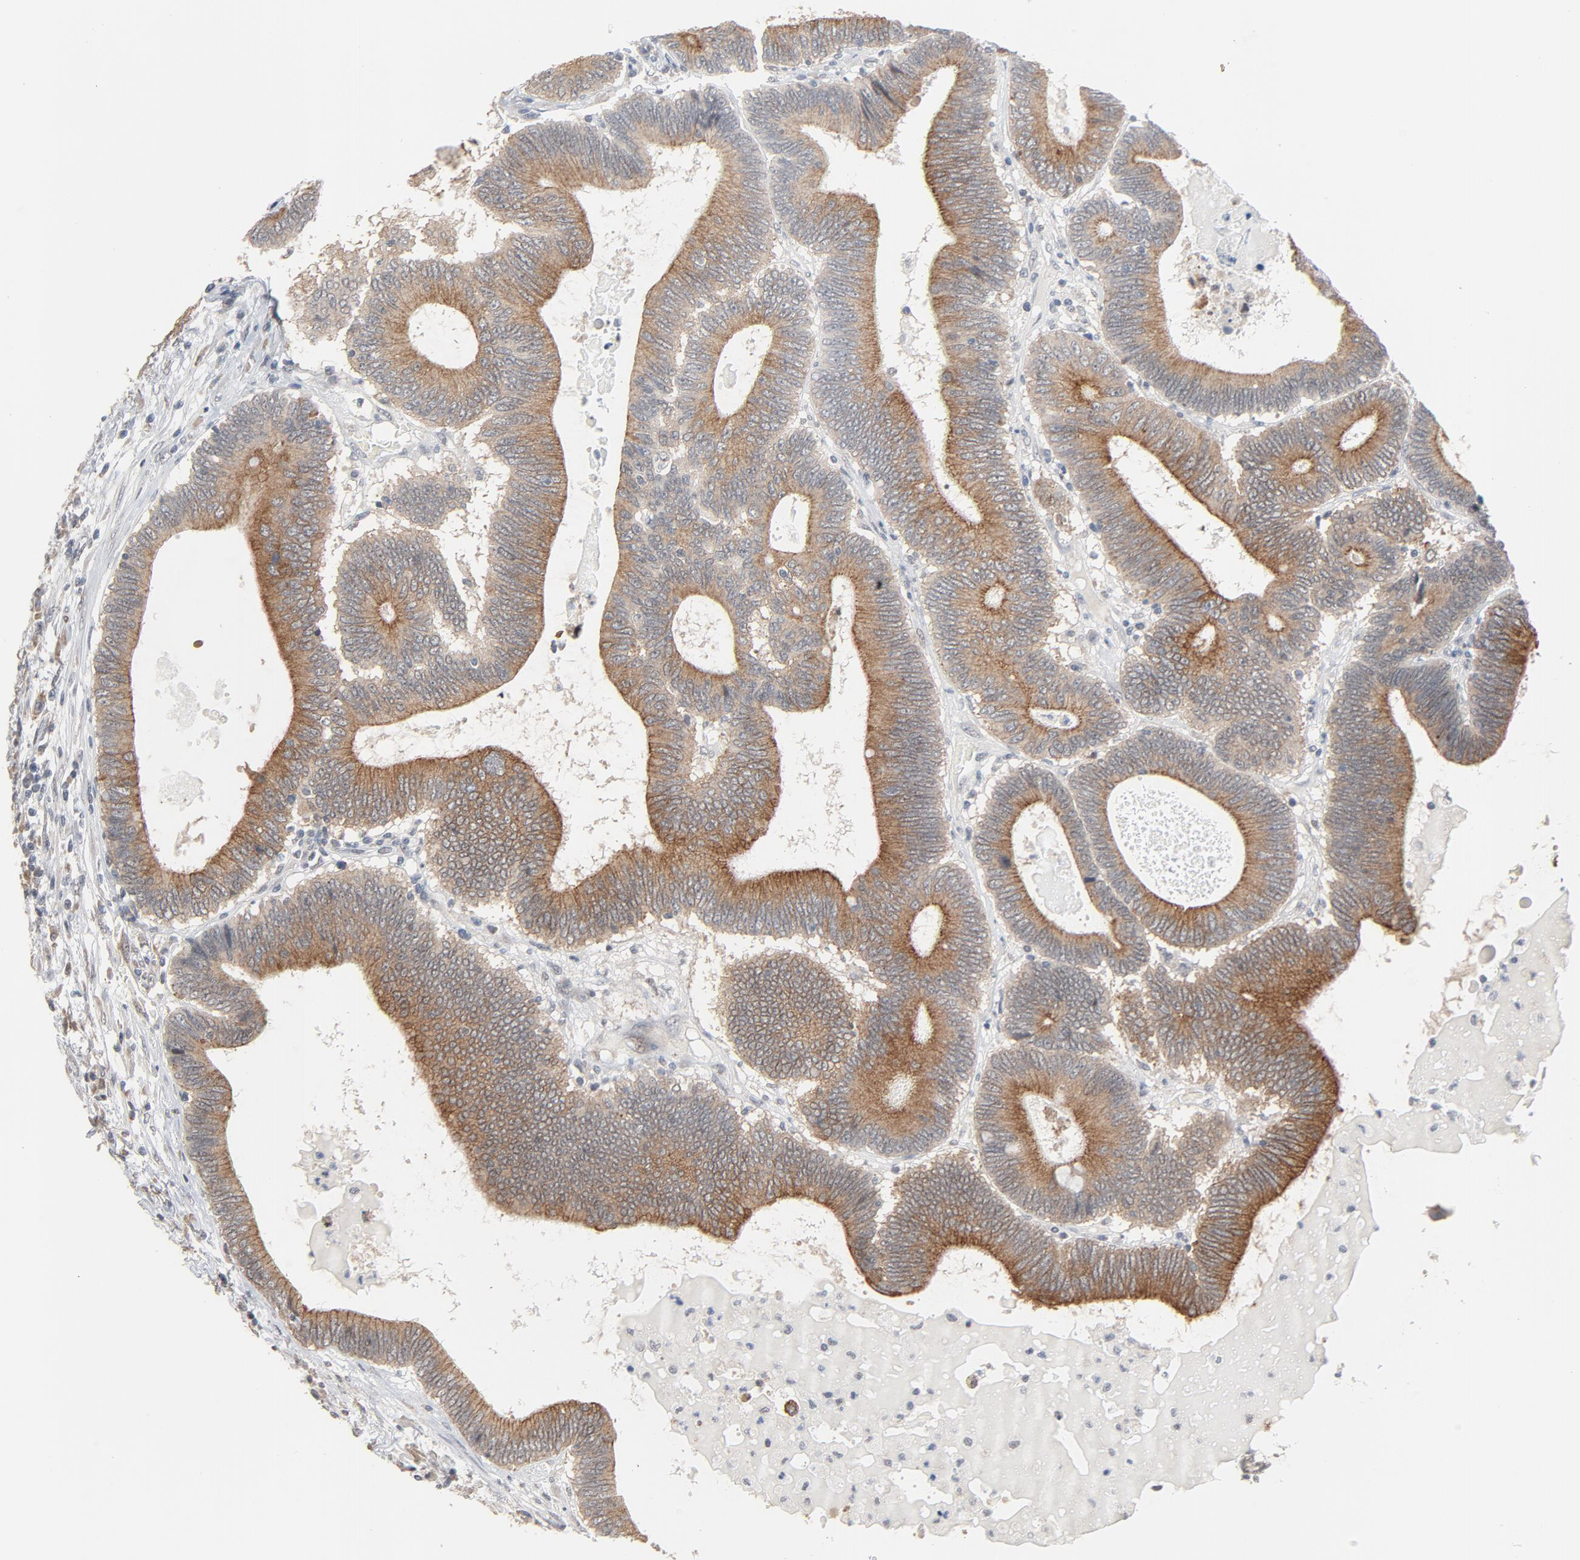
{"staining": {"intensity": "moderate", "quantity": ">75%", "location": "cytoplasmic/membranous"}, "tissue": "colorectal cancer", "cell_type": "Tumor cells", "image_type": "cancer", "snomed": [{"axis": "morphology", "description": "Adenocarcinoma, NOS"}, {"axis": "topography", "description": "Colon"}], "caption": "DAB immunohistochemical staining of colorectal cancer (adenocarcinoma) reveals moderate cytoplasmic/membranous protein expression in approximately >75% of tumor cells. The protein is stained brown, and the nuclei are stained in blue (DAB IHC with brightfield microscopy, high magnification).", "gene": "ITPR3", "patient": {"sex": "female", "age": 78}}